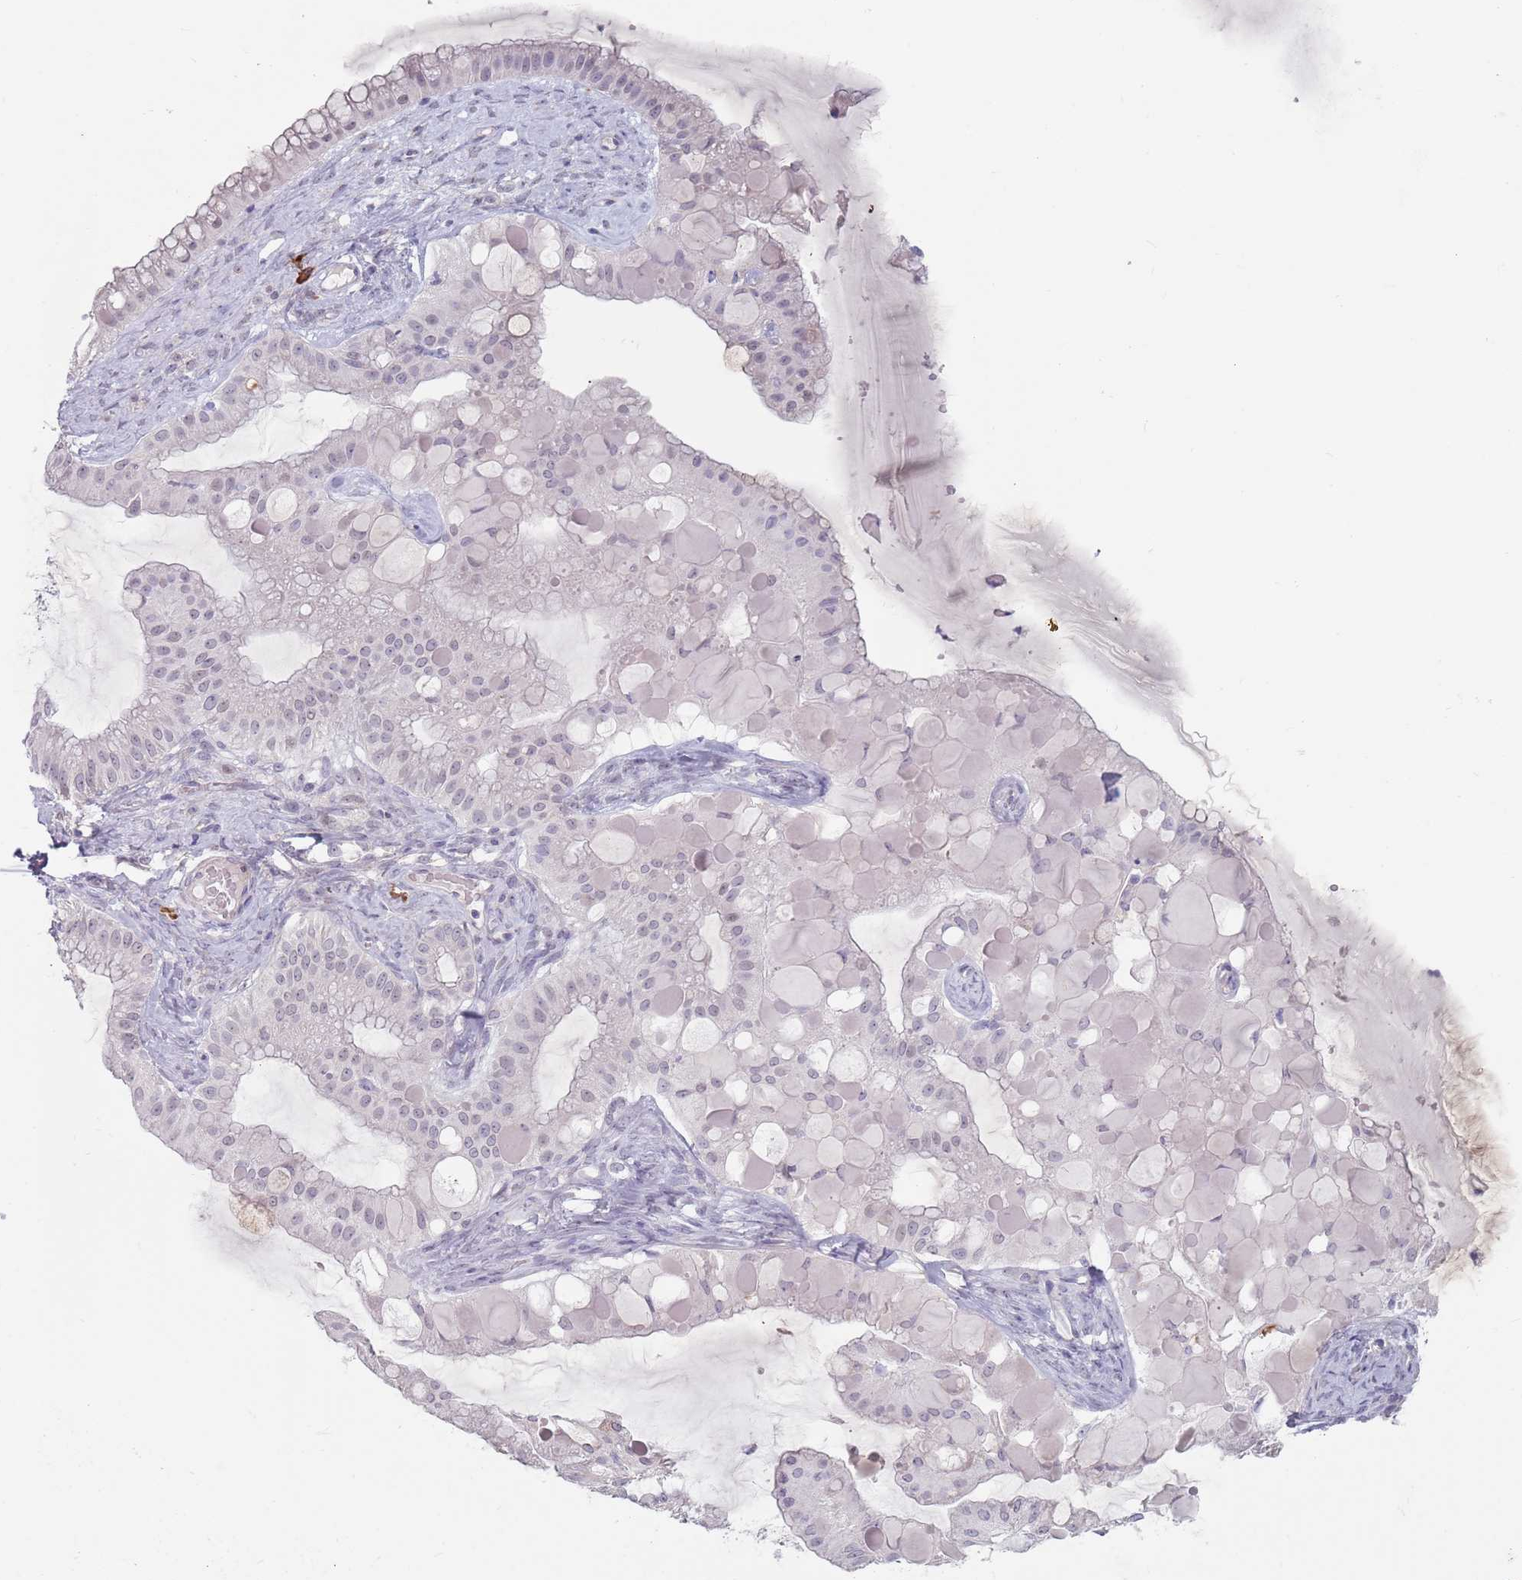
{"staining": {"intensity": "negative", "quantity": "none", "location": "none"}, "tissue": "ovarian cancer", "cell_type": "Tumor cells", "image_type": "cancer", "snomed": [{"axis": "morphology", "description": "Cystadenocarcinoma, mucinous, NOS"}, {"axis": "topography", "description": "Ovary"}], "caption": "Photomicrograph shows no protein staining in tumor cells of mucinous cystadenocarcinoma (ovarian) tissue.", "gene": "DXO", "patient": {"sex": "female", "age": 61}}